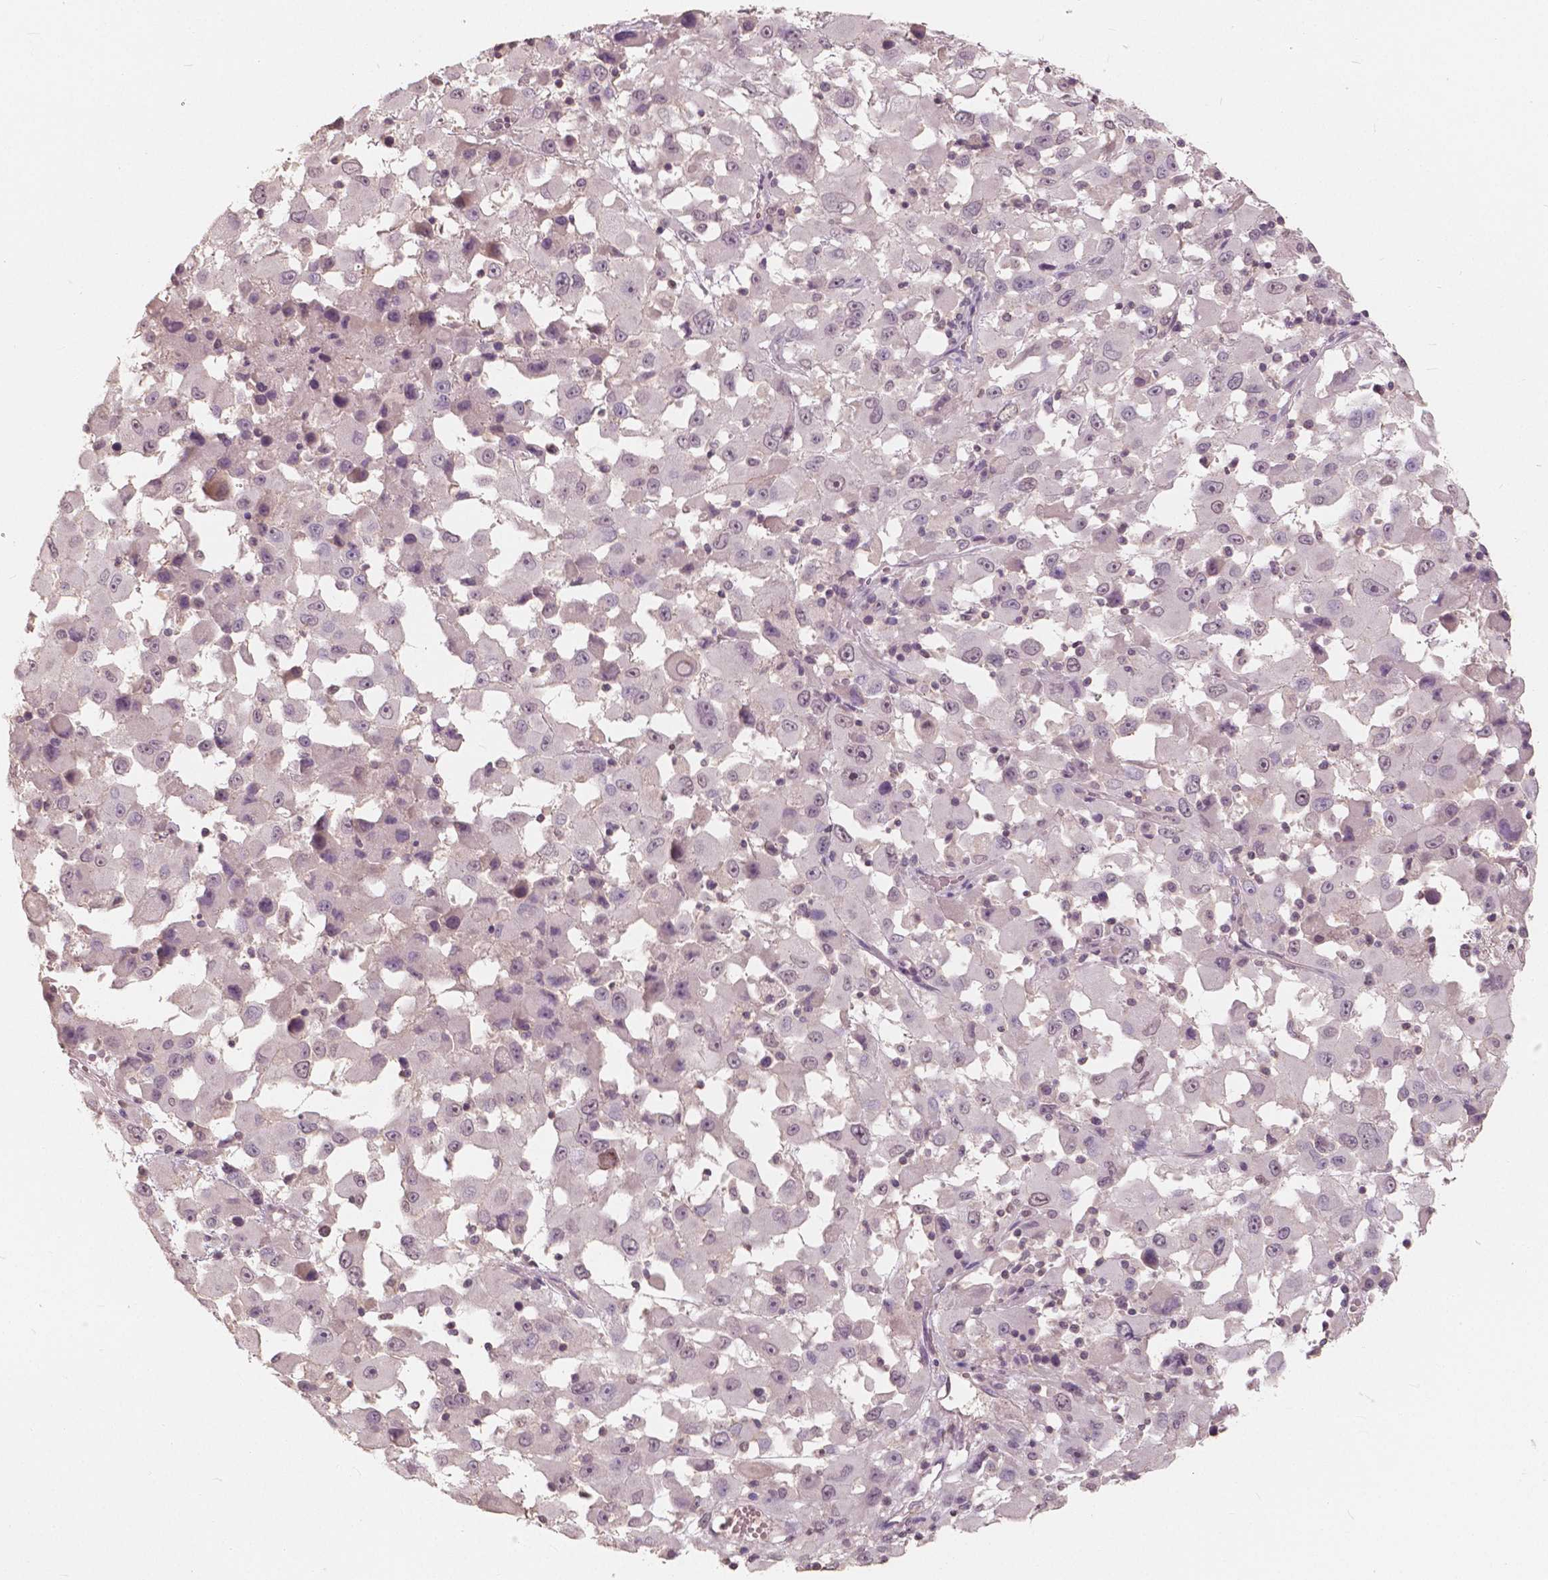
{"staining": {"intensity": "weak", "quantity": "<25%", "location": "nuclear"}, "tissue": "melanoma", "cell_type": "Tumor cells", "image_type": "cancer", "snomed": [{"axis": "morphology", "description": "Malignant melanoma, Metastatic site"}, {"axis": "topography", "description": "Soft tissue"}], "caption": "DAB immunohistochemical staining of malignant melanoma (metastatic site) demonstrates no significant staining in tumor cells. Brightfield microscopy of immunohistochemistry stained with DAB (3,3'-diaminobenzidine) (brown) and hematoxylin (blue), captured at high magnification.", "gene": "SAT2", "patient": {"sex": "male", "age": 50}}